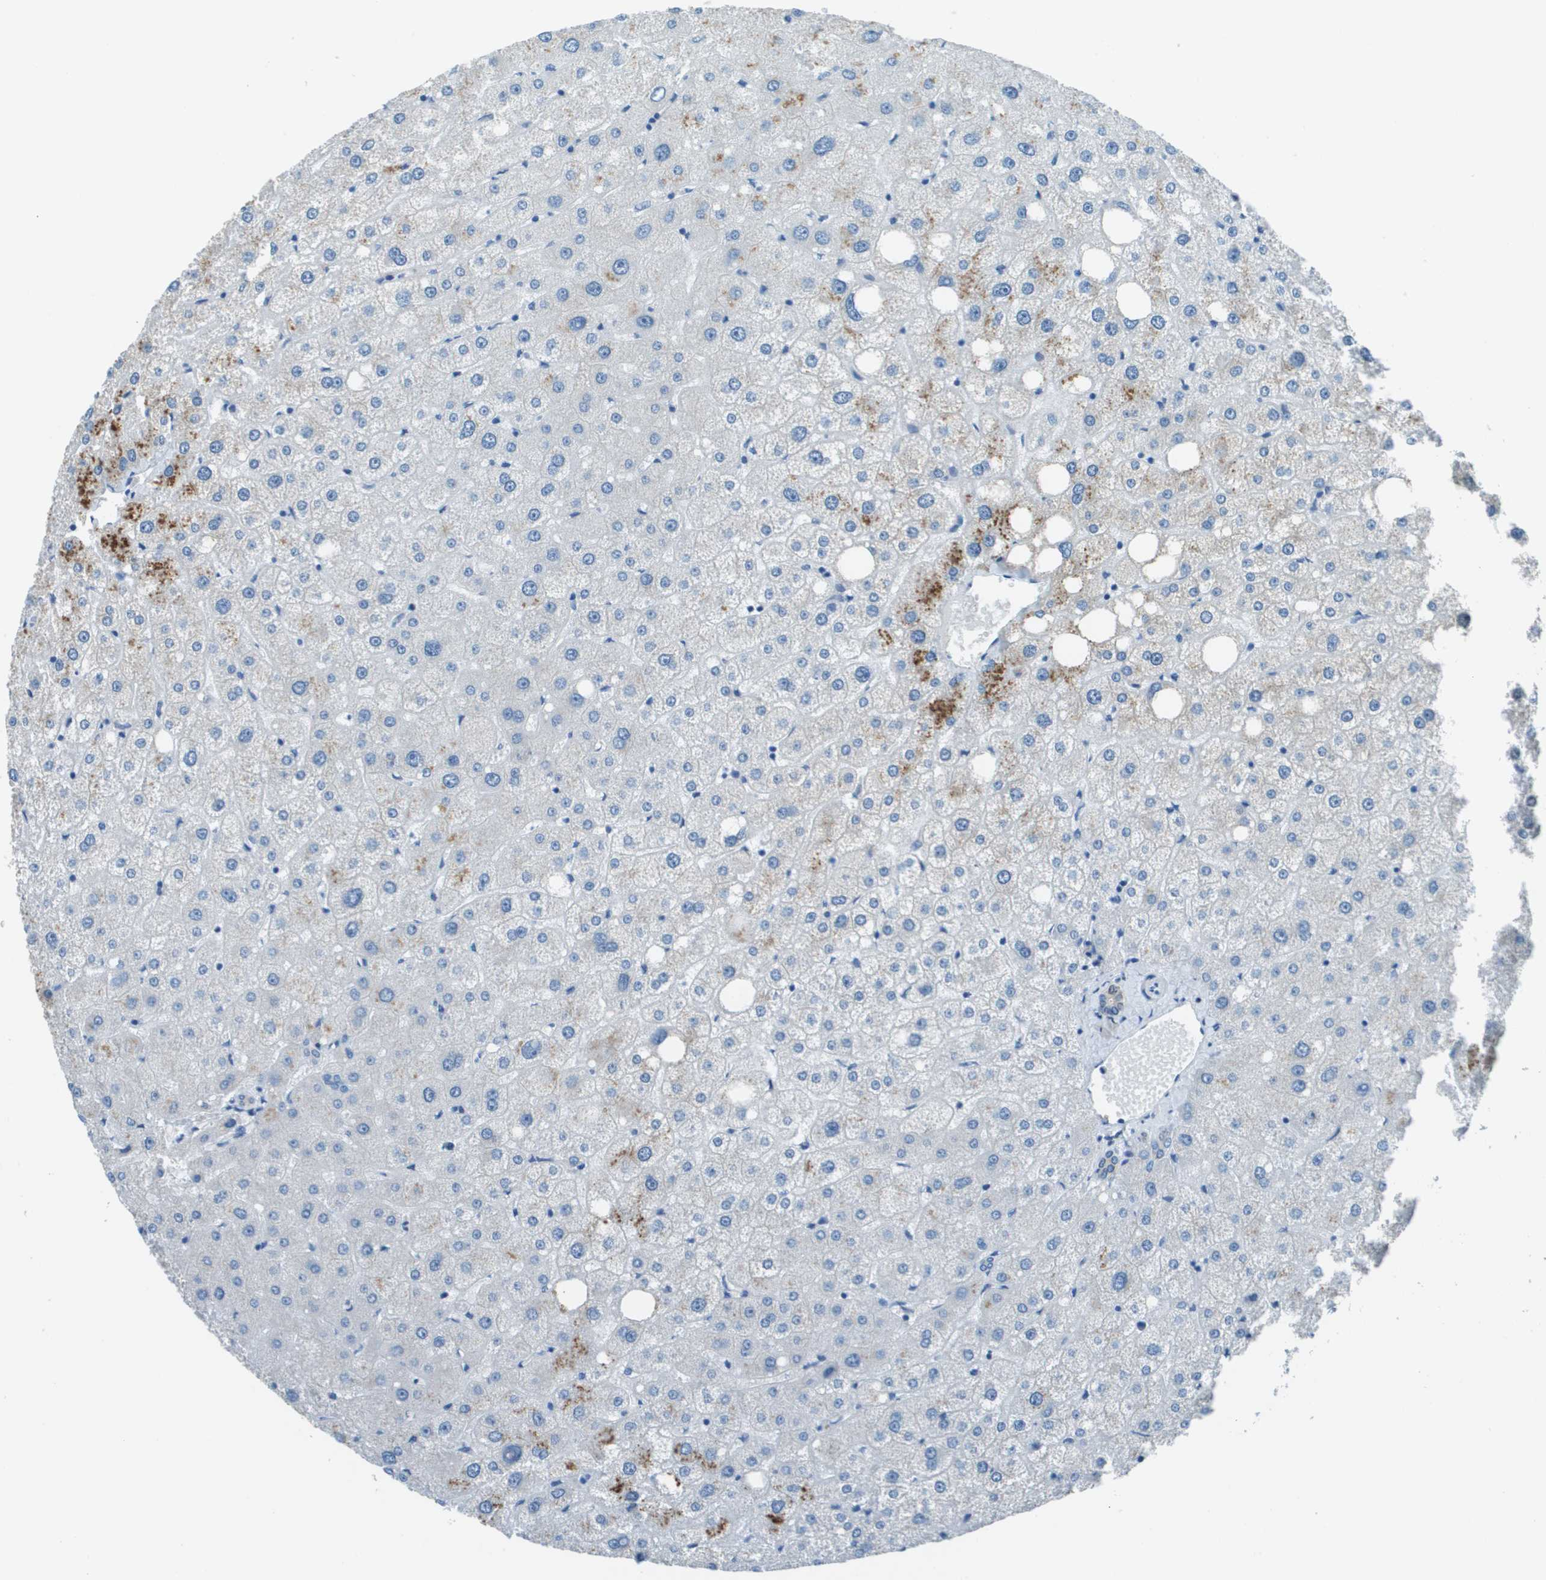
{"staining": {"intensity": "negative", "quantity": "none", "location": "none"}, "tissue": "liver", "cell_type": "Cholangiocytes", "image_type": "normal", "snomed": [{"axis": "morphology", "description": "Normal tissue, NOS"}, {"axis": "topography", "description": "Liver"}], "caption": "High magnification brightfield microscopy of unremarkable liver stained with DAB (3,3'-diaminobenzidine) (brown) and counterstained with hematoxylin (blue): cholangiocytes show no significant expression.", "gene": "SLC16A10", "patient": {"sex": "male", "age": 73}}